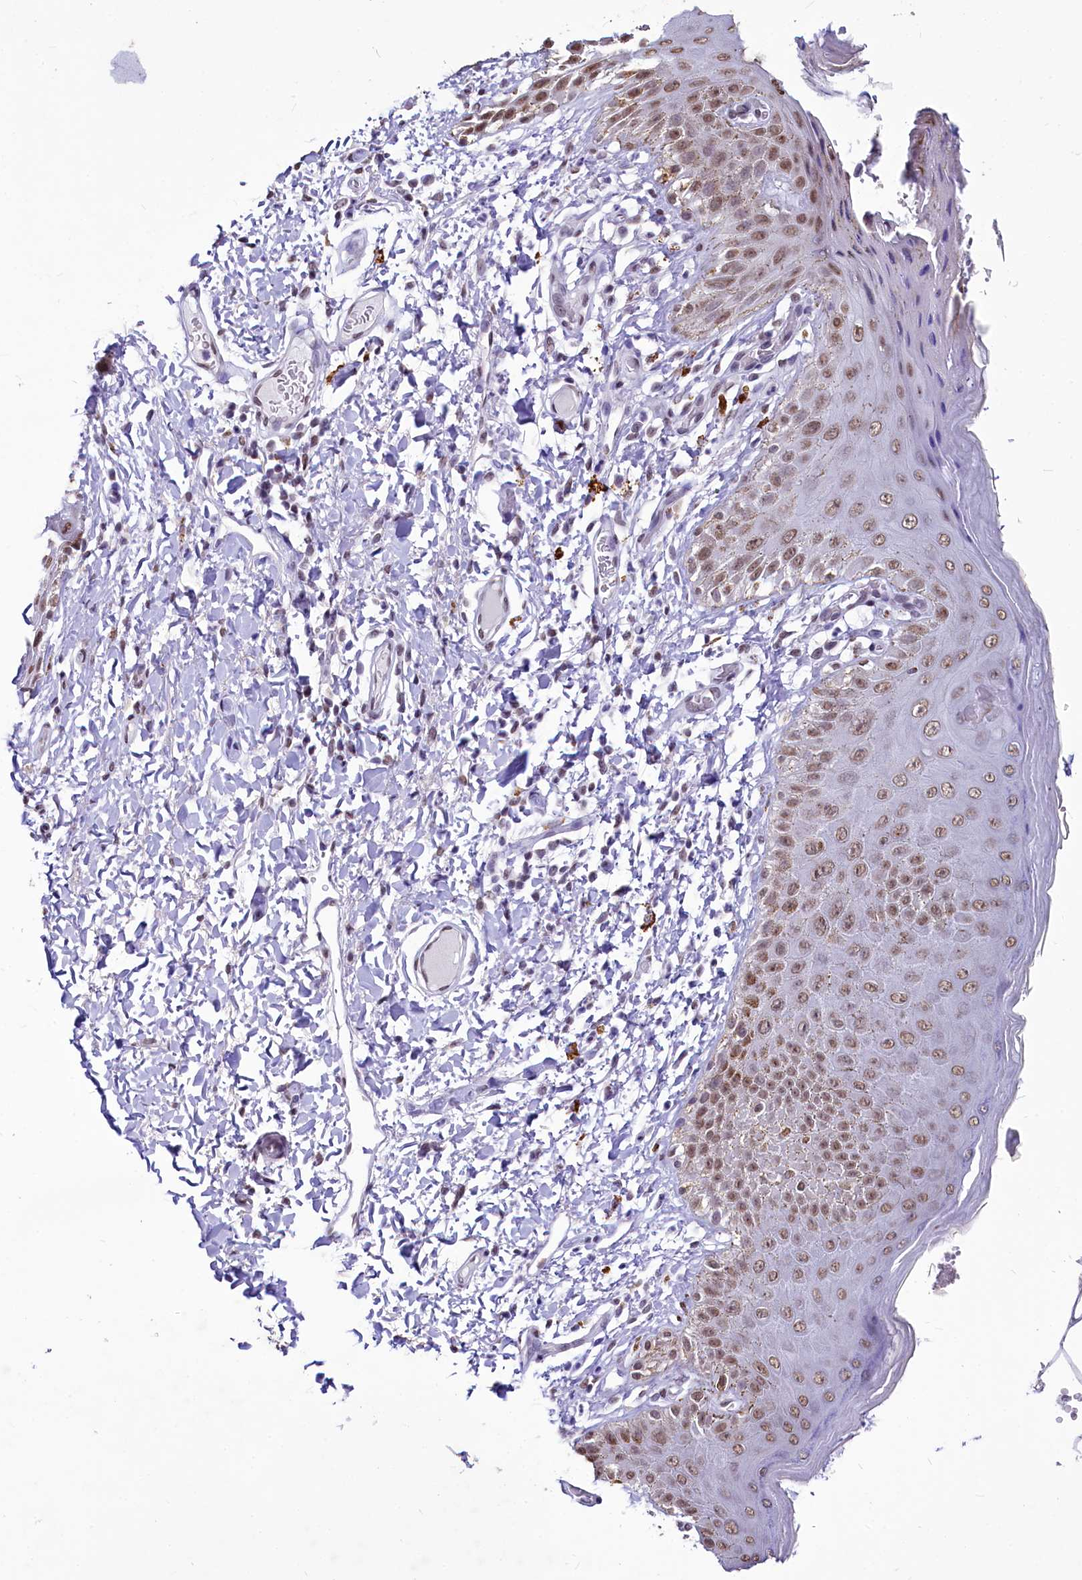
{"staining": {"intensity": "moderate", "quantity": ">75%", "location": "nuclear"}, "tissue": "skin", "cell_type": "Epidermal cells", "image_type": "normal", "snomed": [{"axis": "morphology", "description": "Normal tissue, NOS"}, {"axis": "topography", "description": "Anal"}], "caption": "This photomicrograph reveals benign skin stained with immunohistochemistry to label a protein in brown. The nuclear of epidermal cells show moderate positivity for the protein. Nuclei are counter-stained blue.", "gene": "PARPBP", "patient": {"sex": "male", "age": 44}}